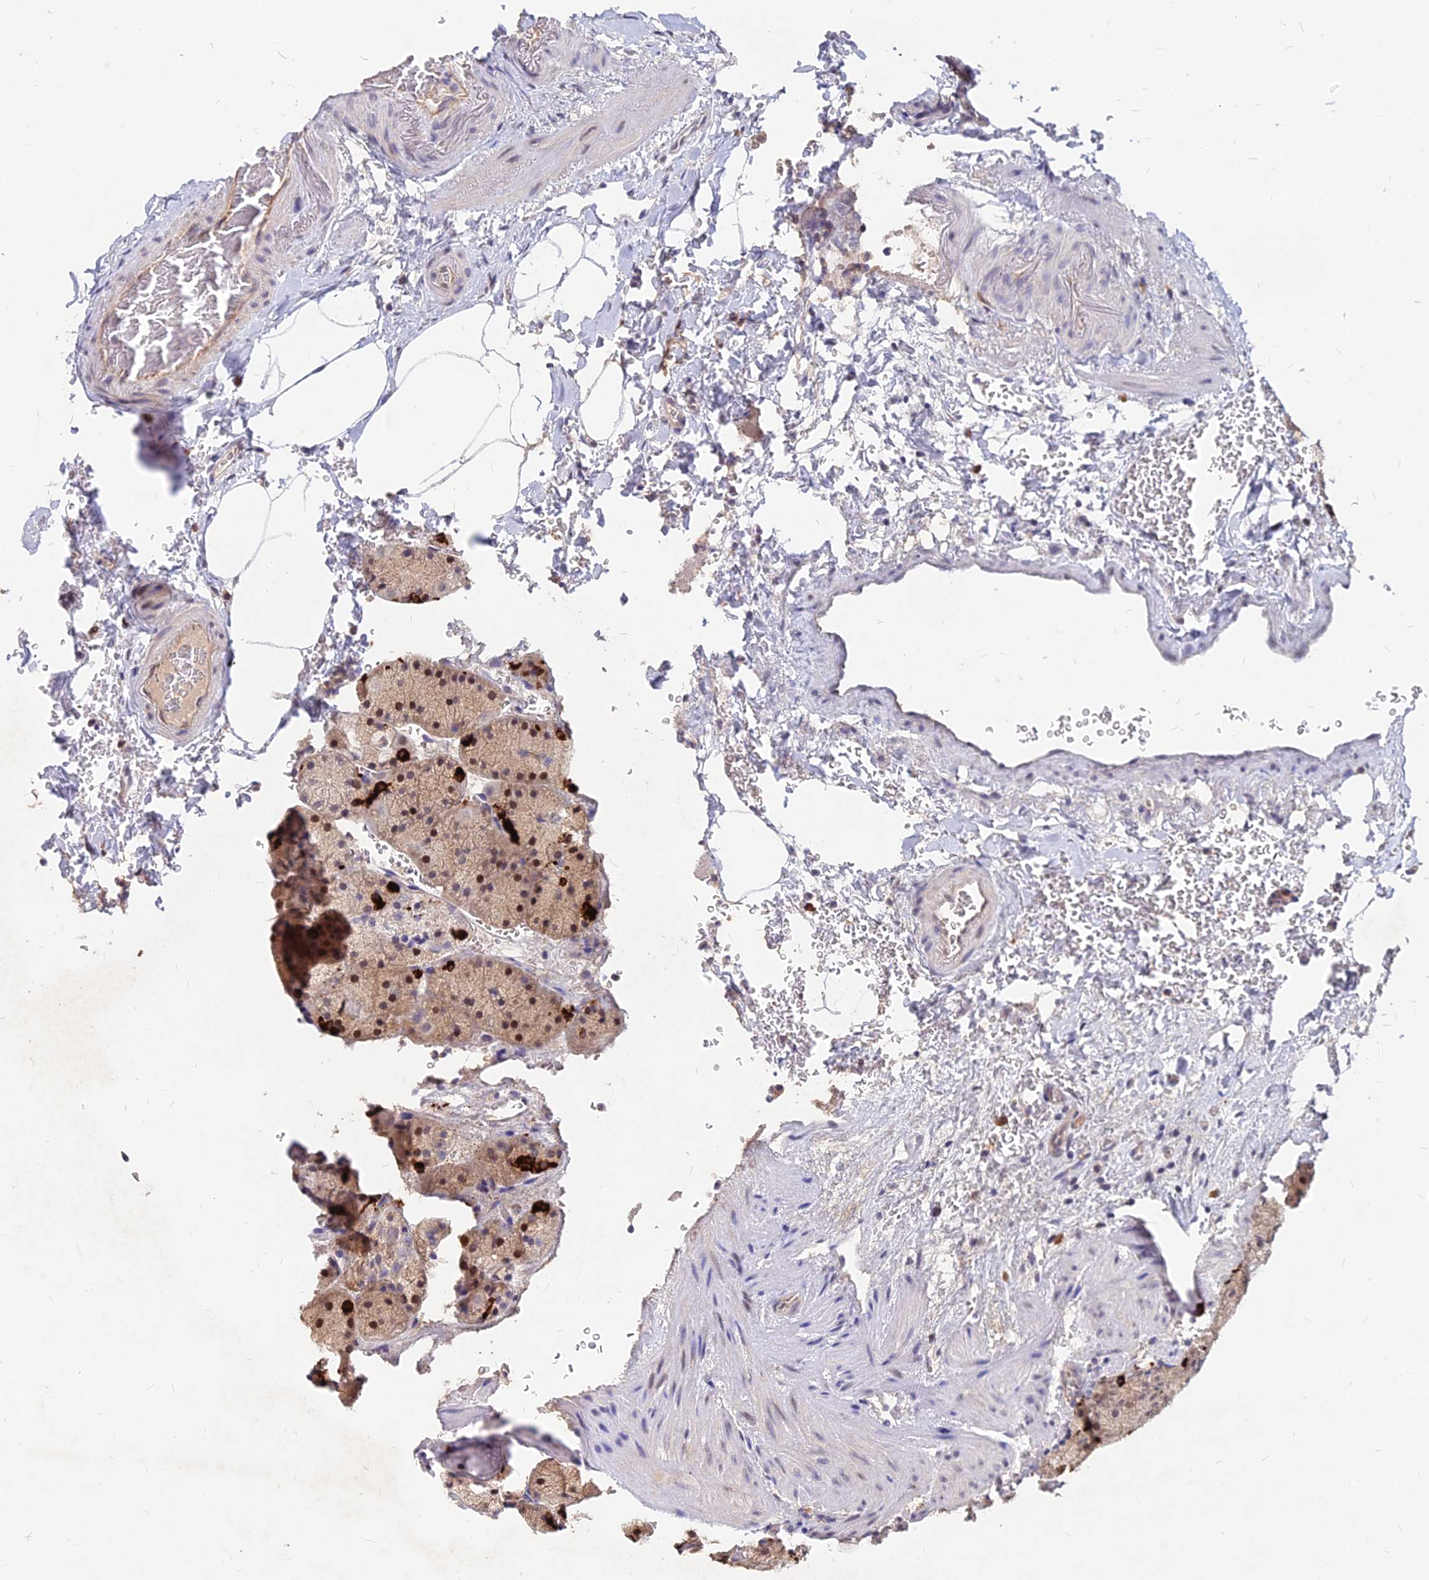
{"staining": {"intensity": "strong", "quantity": "<25%", "location": "cytoplasmic/membranous,nuclear"}, "tissue": "stomach", "cell_type": "Glandular cells", "image_type": "normal", "snomed": [{"axis": "morphology", "description": "Normal tissue, NOS"}, {"axis": "topography", "description": "Stomach, upper"}, {"axis": "topography", "description": "Stomach, lower"}], "caption": "Immunohistochemistry (IHC) image of unremarkable stomach: stomach stained using IHC exhibits medium levels of strong protein expression localized specifically in the cytoplasmic/membranous,nuclear of glandular cells, appearing as a cytoplasmic/membranous,nuclear brown color.", "gene": "C11orf68", "patient": {"sex": "male", "age": 80}}